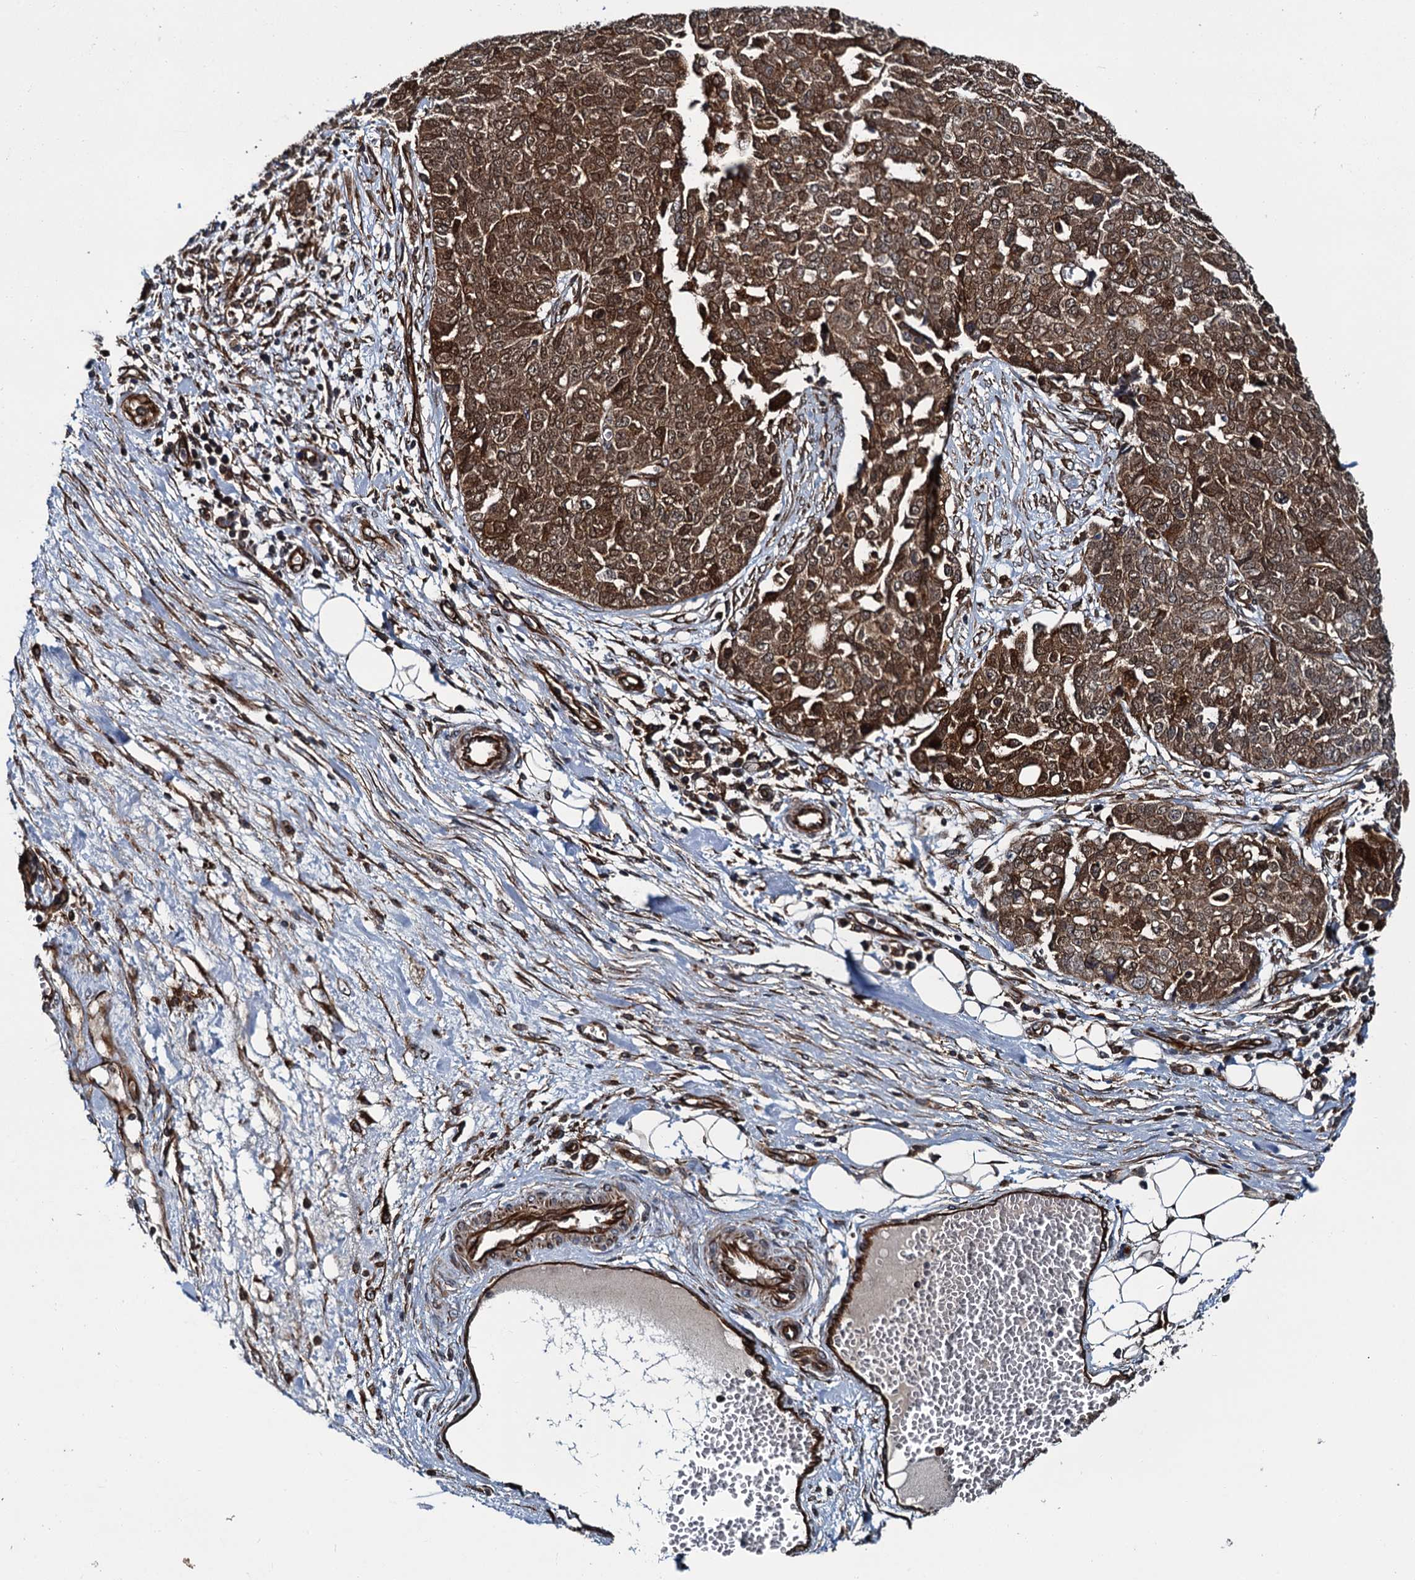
{"staining": {"intensity": "strong", "quantity": ">75%", "location": "cytoplasmic/membranous,nuclear"}, "tissue": "ovarian cancer", "cell_type": "Tumor cells", "image_type": "cancer", "snomed": [{"axis": "morphology", "description": "Cystadenocarcinoma, serous, NOS"}, {"axis": "topography", "description": "Soft tissue"}, {"axis": "topography", "description": "Ovary"}], "caption": "Ovarian cancer (serous cystadenocarcinoma) stained with a protein marker displays strong staining in tumor cells.", "gene": "ZFYVE19", "patient": {"sex": "female", "age": 57}}